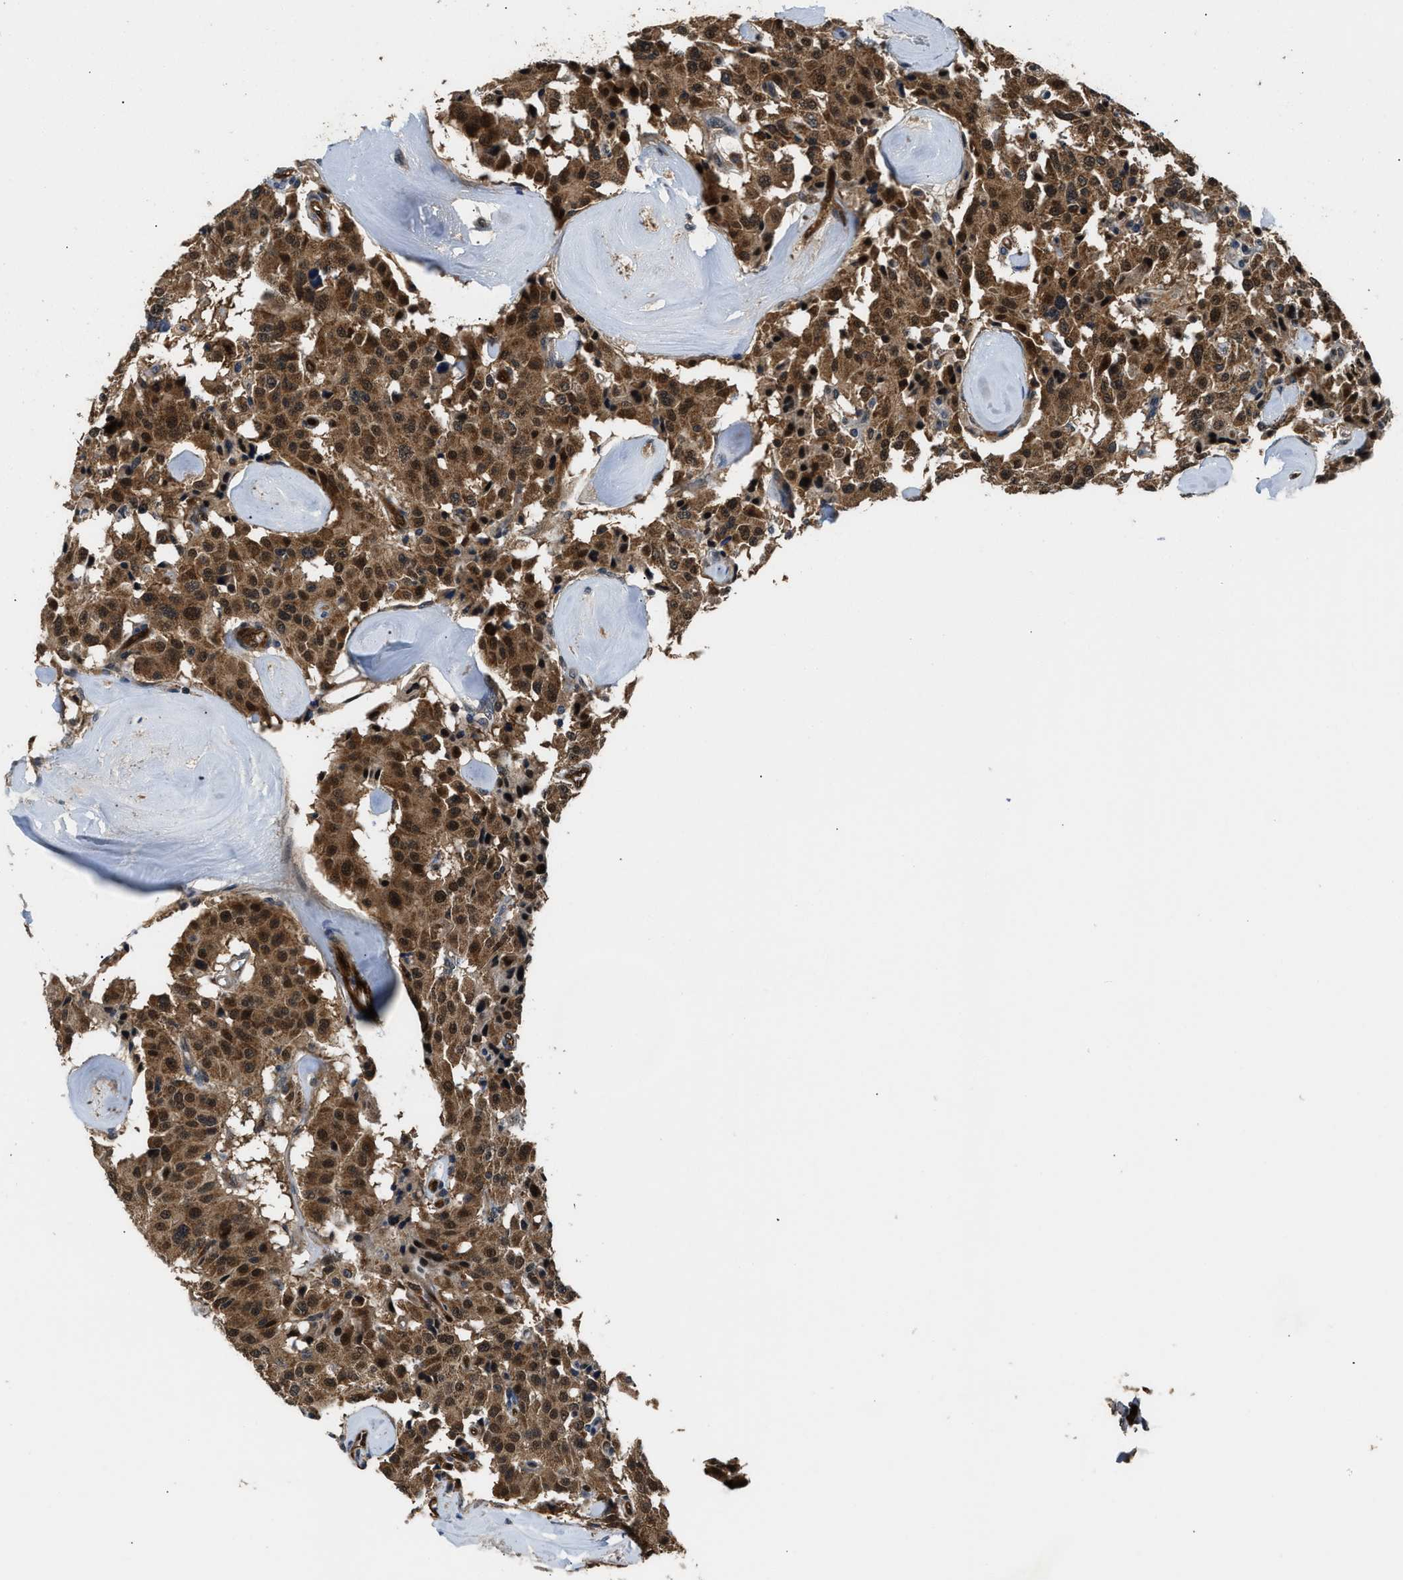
{"staining": {"intensity": "strong", "quantity": ">75%", "location": "cytoplasmic/membranous,nuclear"}, "tissue": "carcinoid", "cell_type": "Tumor cells", "image_type": "cancer", "snomed": [{"axis": "morphology", "description": "Carcinoid, malignant, NOS"}, {"axis": "topography", "description": "Lung"}], "caption": "Malignant carcinoid stained with DAB (3,3'-diaminobenzidine) IHC shows high levels of strong cytoplasmic/membranous and nuclear positivity in approximately >75% of tumor cells. The protein is shown in brown color, while the nuclei are stained blue.", "gene": "PPA1", "patient": {"sex": "male", "age": 30}}